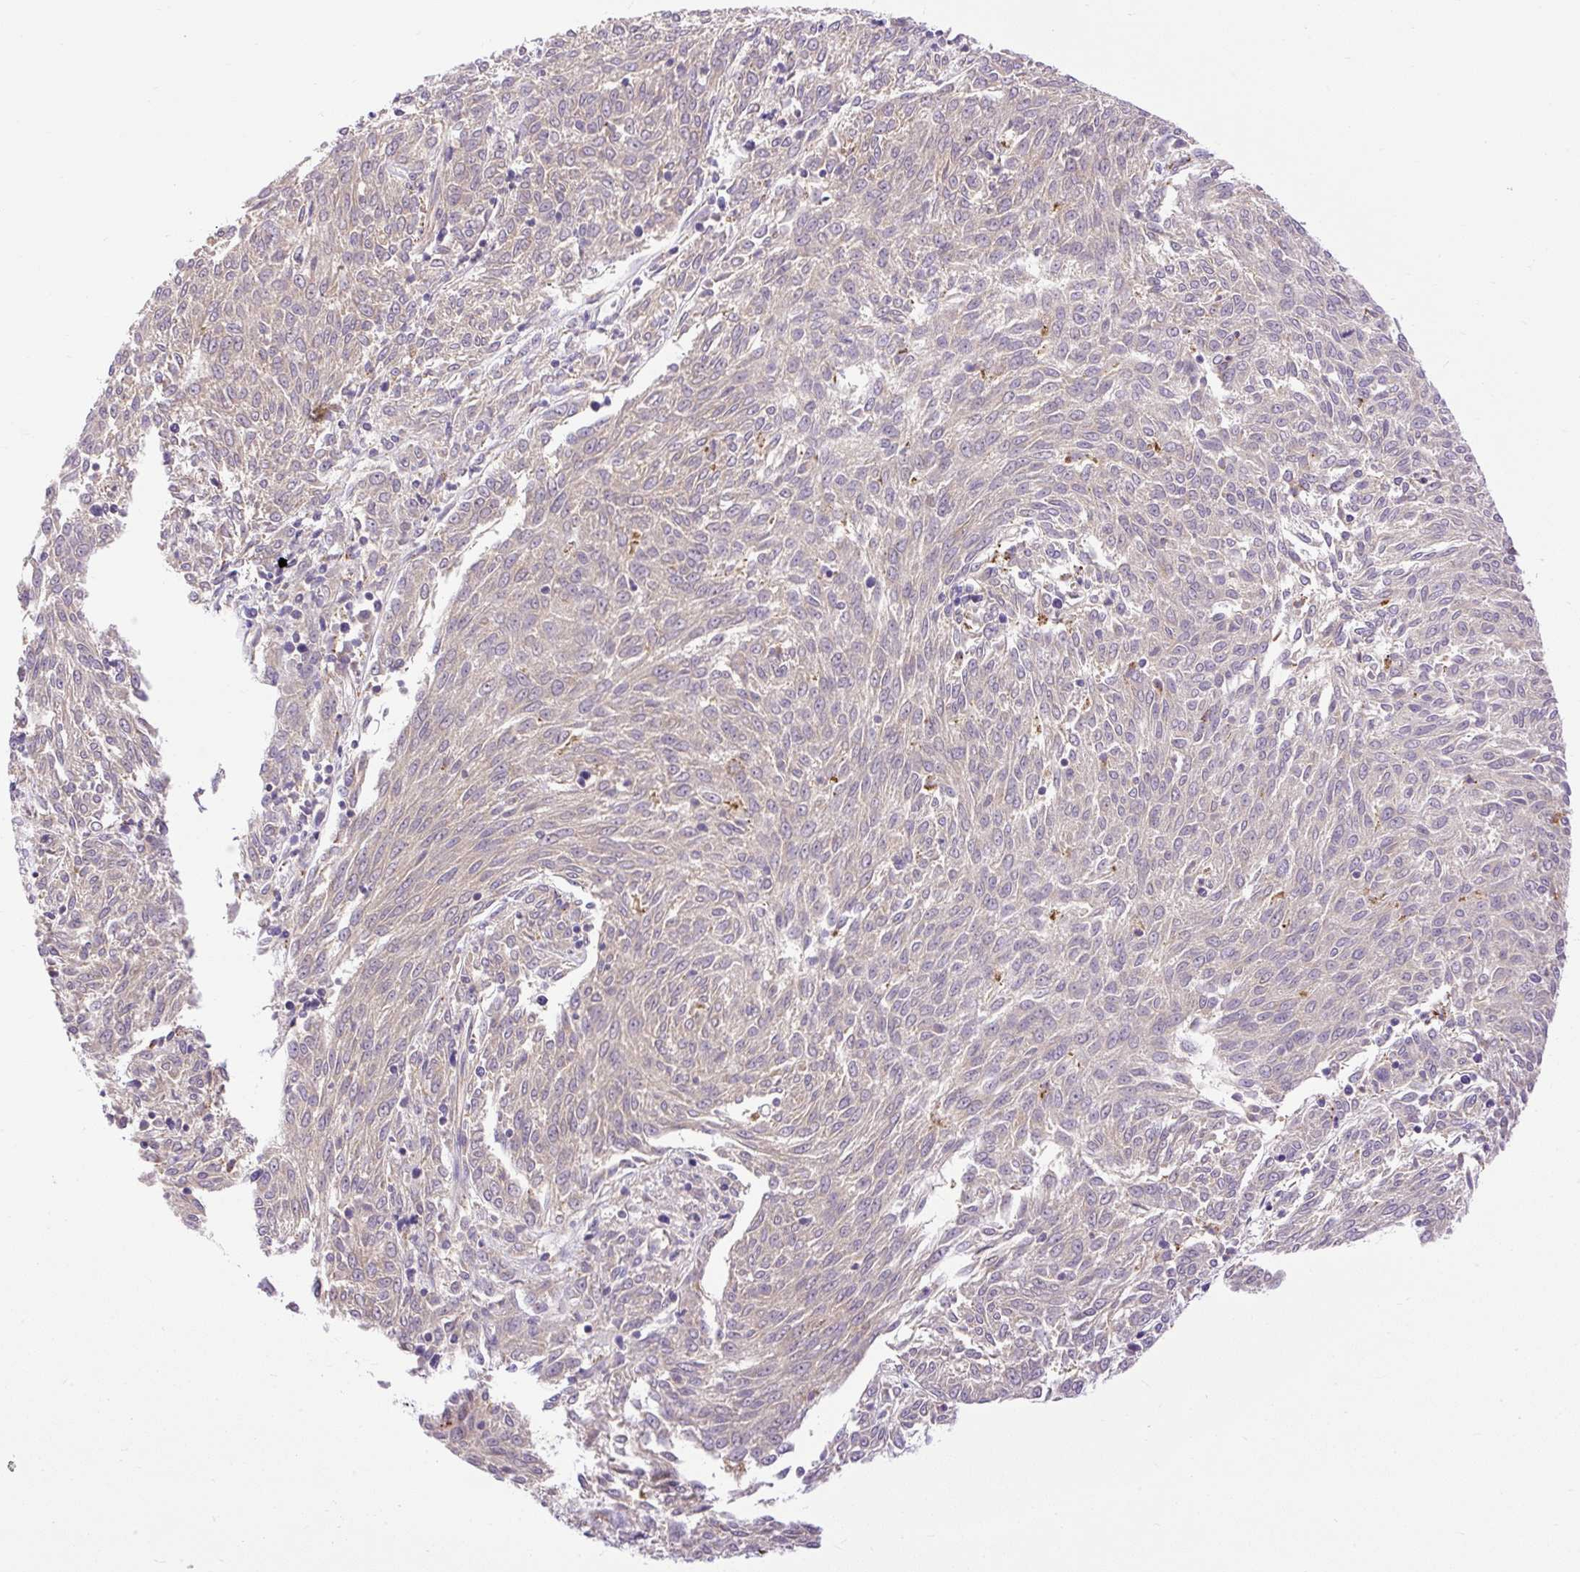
{"staining": {"intensity": "negative", "quantity": "none", "location": "none"}, "tissue": "melanoma", "cell_type": "Tumor cells", "image_type": "cancer", "snomed": [{"axis": "morphology", "description": "Malignant melanoma, NOS"}, {"axis": "topography", "description": "Skin"}], "caption": "Protein analysis of malignant melanoma shows no significant positivity in tumor cells.", "gene": "HEXB", "patient": {"sex": "female", "age": 72}}